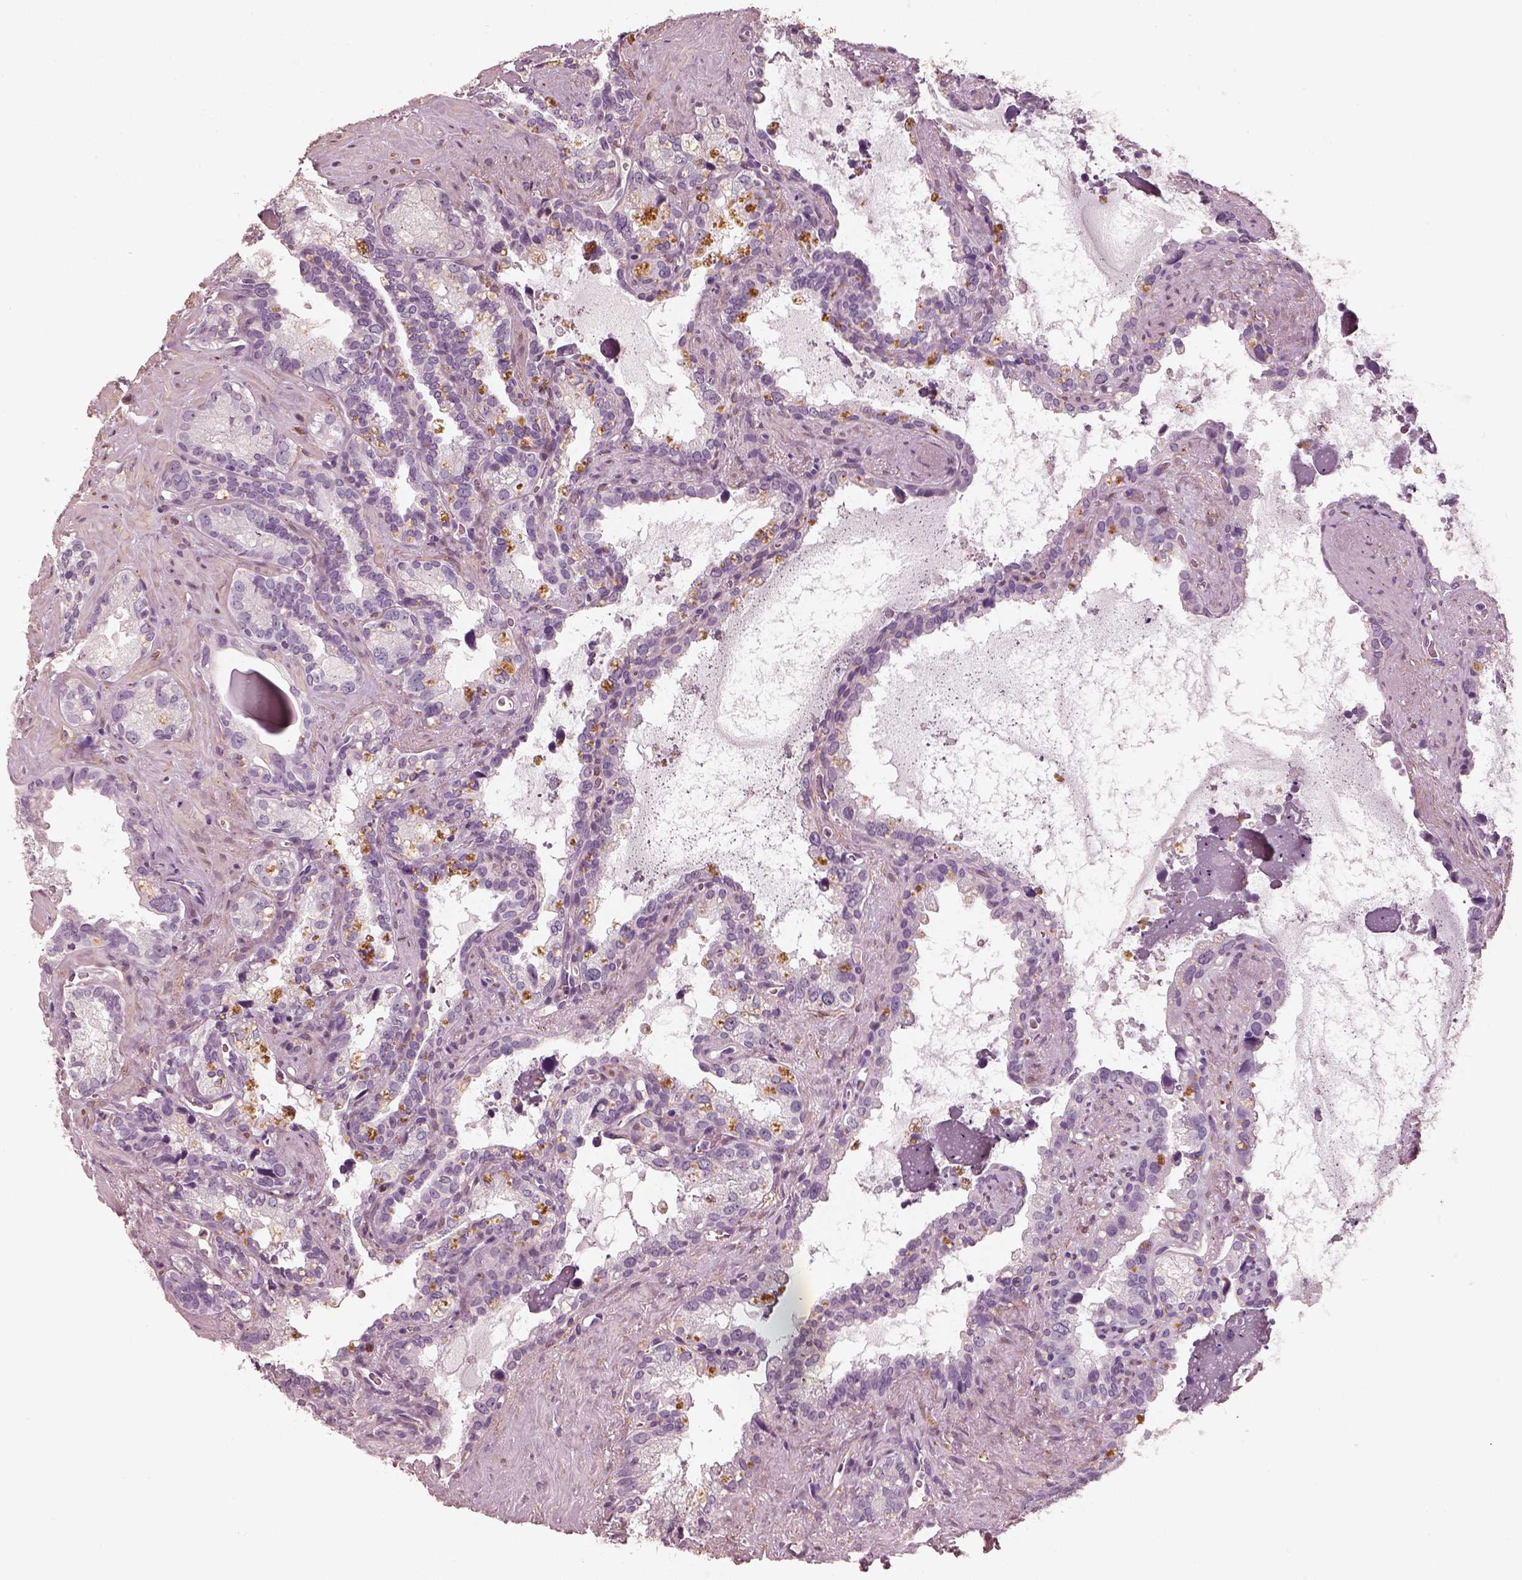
{"staining": {"intensity": "negative", "quantity": "none", "location": "none"}, "tissue": "seminal vesicle", "cell_type": "Glandular cells", "image_type": "normal", "snomed": [{"axis": "morphology", "description": "Normal tissue, NOS"}, {"axis": "topography", "description": "Seminal veicle"}], "caption": "Human seminal vesicle stained for a protein using immunohistochemistry (IHC) displays no positivity in glandular cells.", "gene": "RS1", "patient": {"sex": "male", "age": 71}}